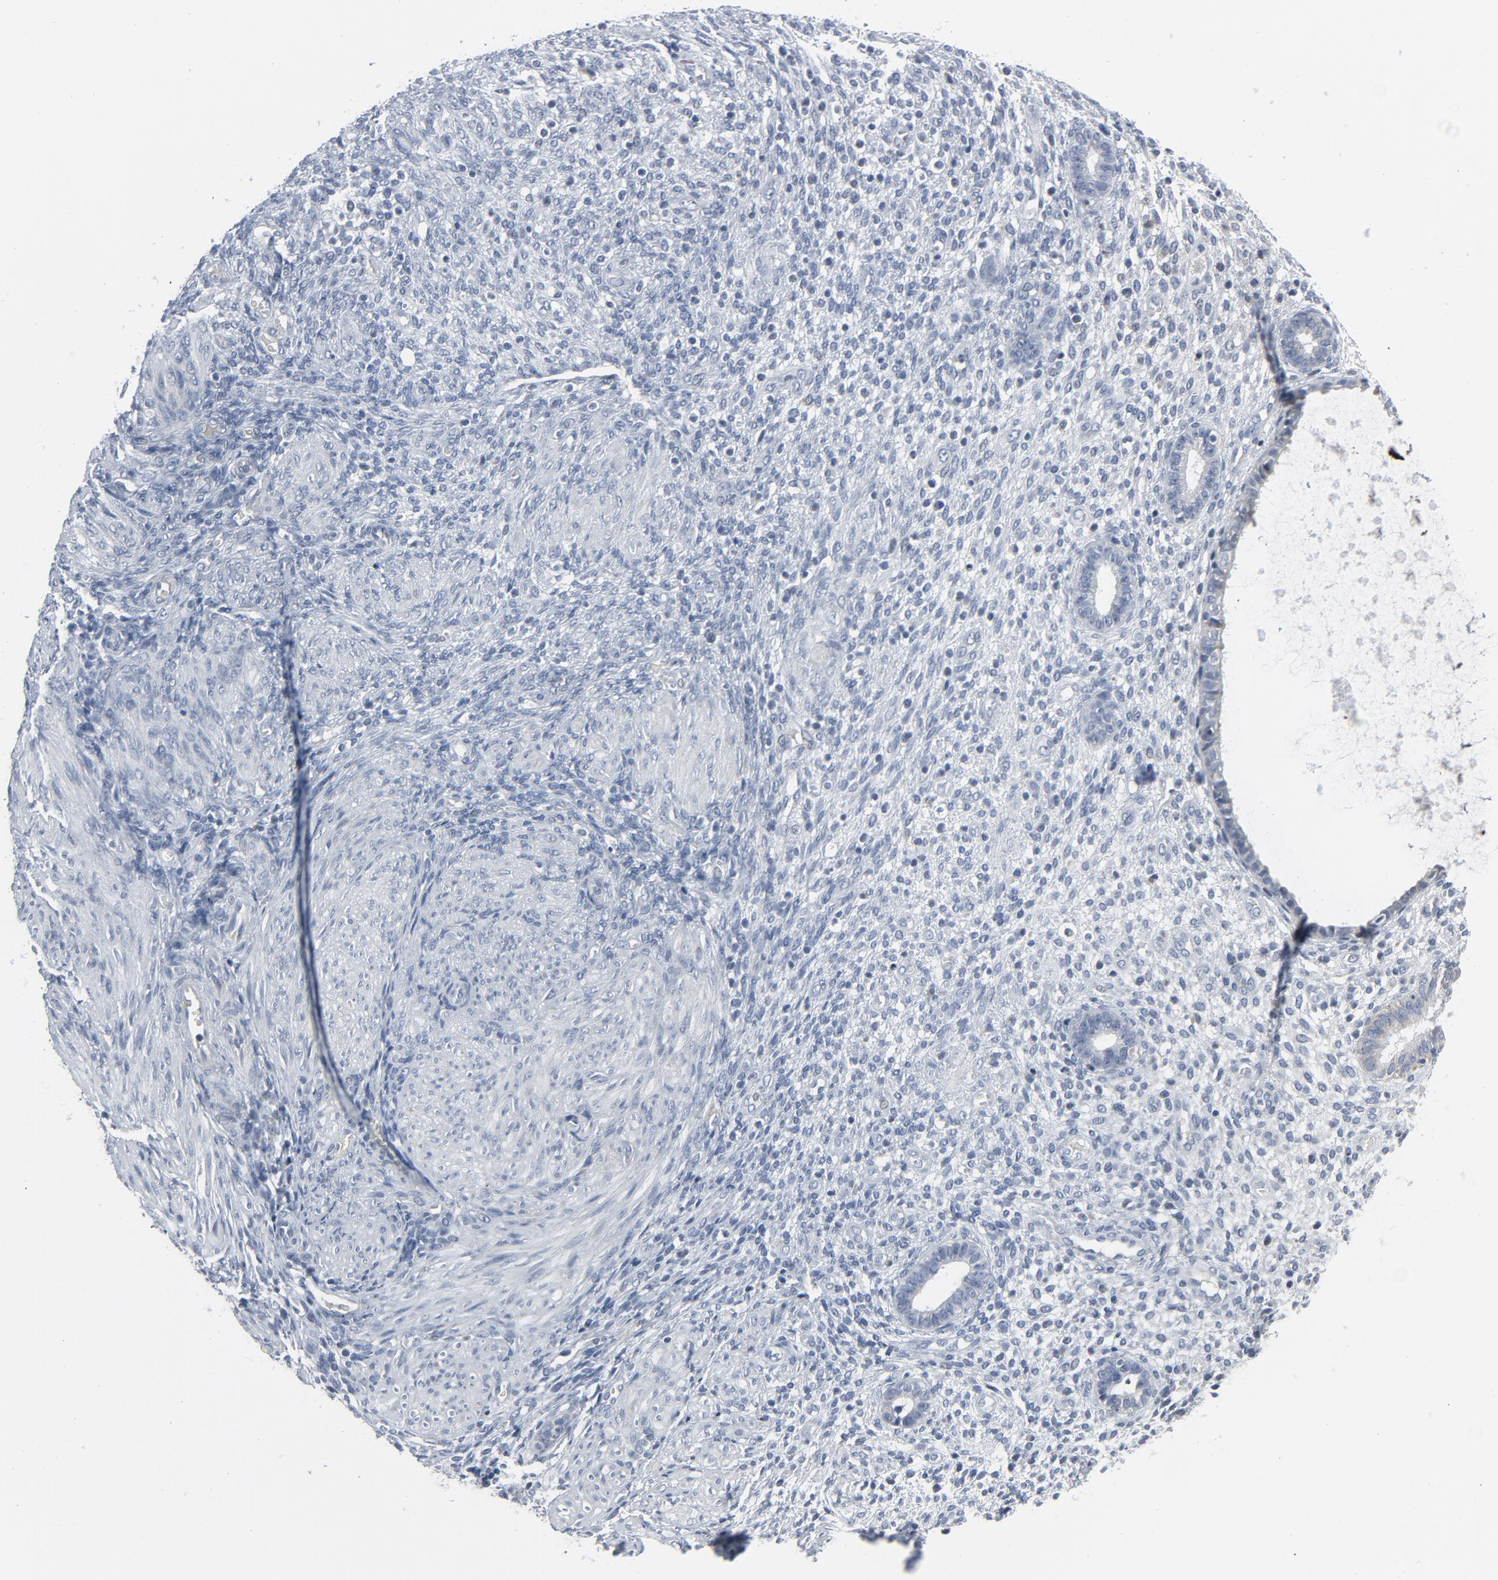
{"staining": {"intensity": "negative", "quantity": "none", "location": "none"}, "tissue": "endometrium", "cell_type": "Cells in endometrial stroma", "image_type": "normal", "snomed": [{"axis": "morphology", "description": "Normal tissue, NOS"}, {"axis": "topography", "description": "Endometrium"}], "caption": "This is an immunohistochemistry (IHC) photomicrograph of normal human endometrium. There is no positivity in cells in endometrial stroma.", "gene": "GPX2", "patient": {"sex": "female", "age": 72}}